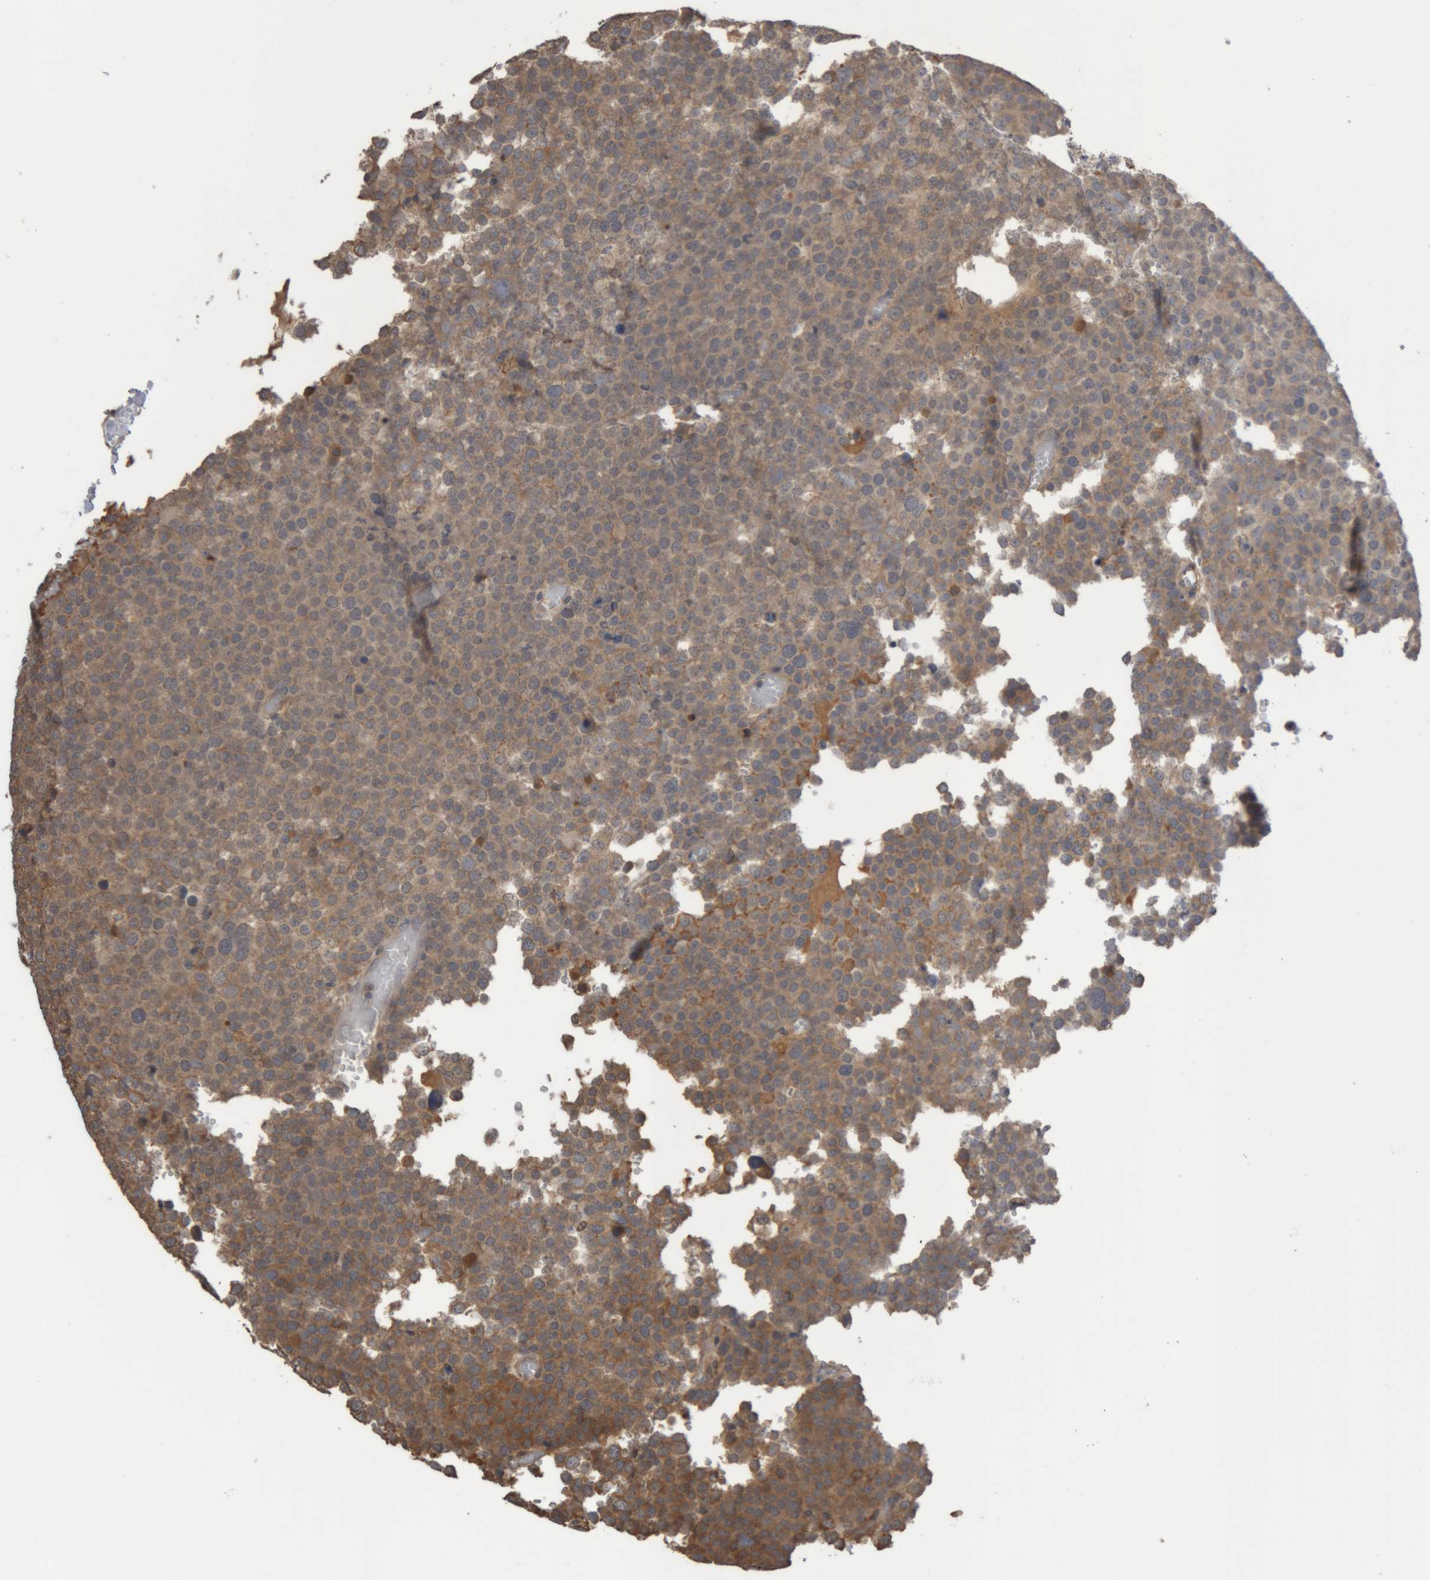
{"staining": {"intensity": "weak", "quantity": ">75%", "location": "cytoplasmic/membranous"}, "tissue": "testis cancer", "cell_type": "Tumor cells", "image_type": "cancer", "snomed": [{"axis": "morphology", "description": "Seminoma, NOS"}, {"axis": "topography", "description": "Testis"}], "caption": "Protein positivity by IHC exhibits weak cytoplasmic/membranous positivity in about >75% of tumor cells in testis cancer (seminoma). (IHC, brightfield microscopy, high magnification).", "gene": "TMED7", "patient": {"sex": "male", "age": 71}}